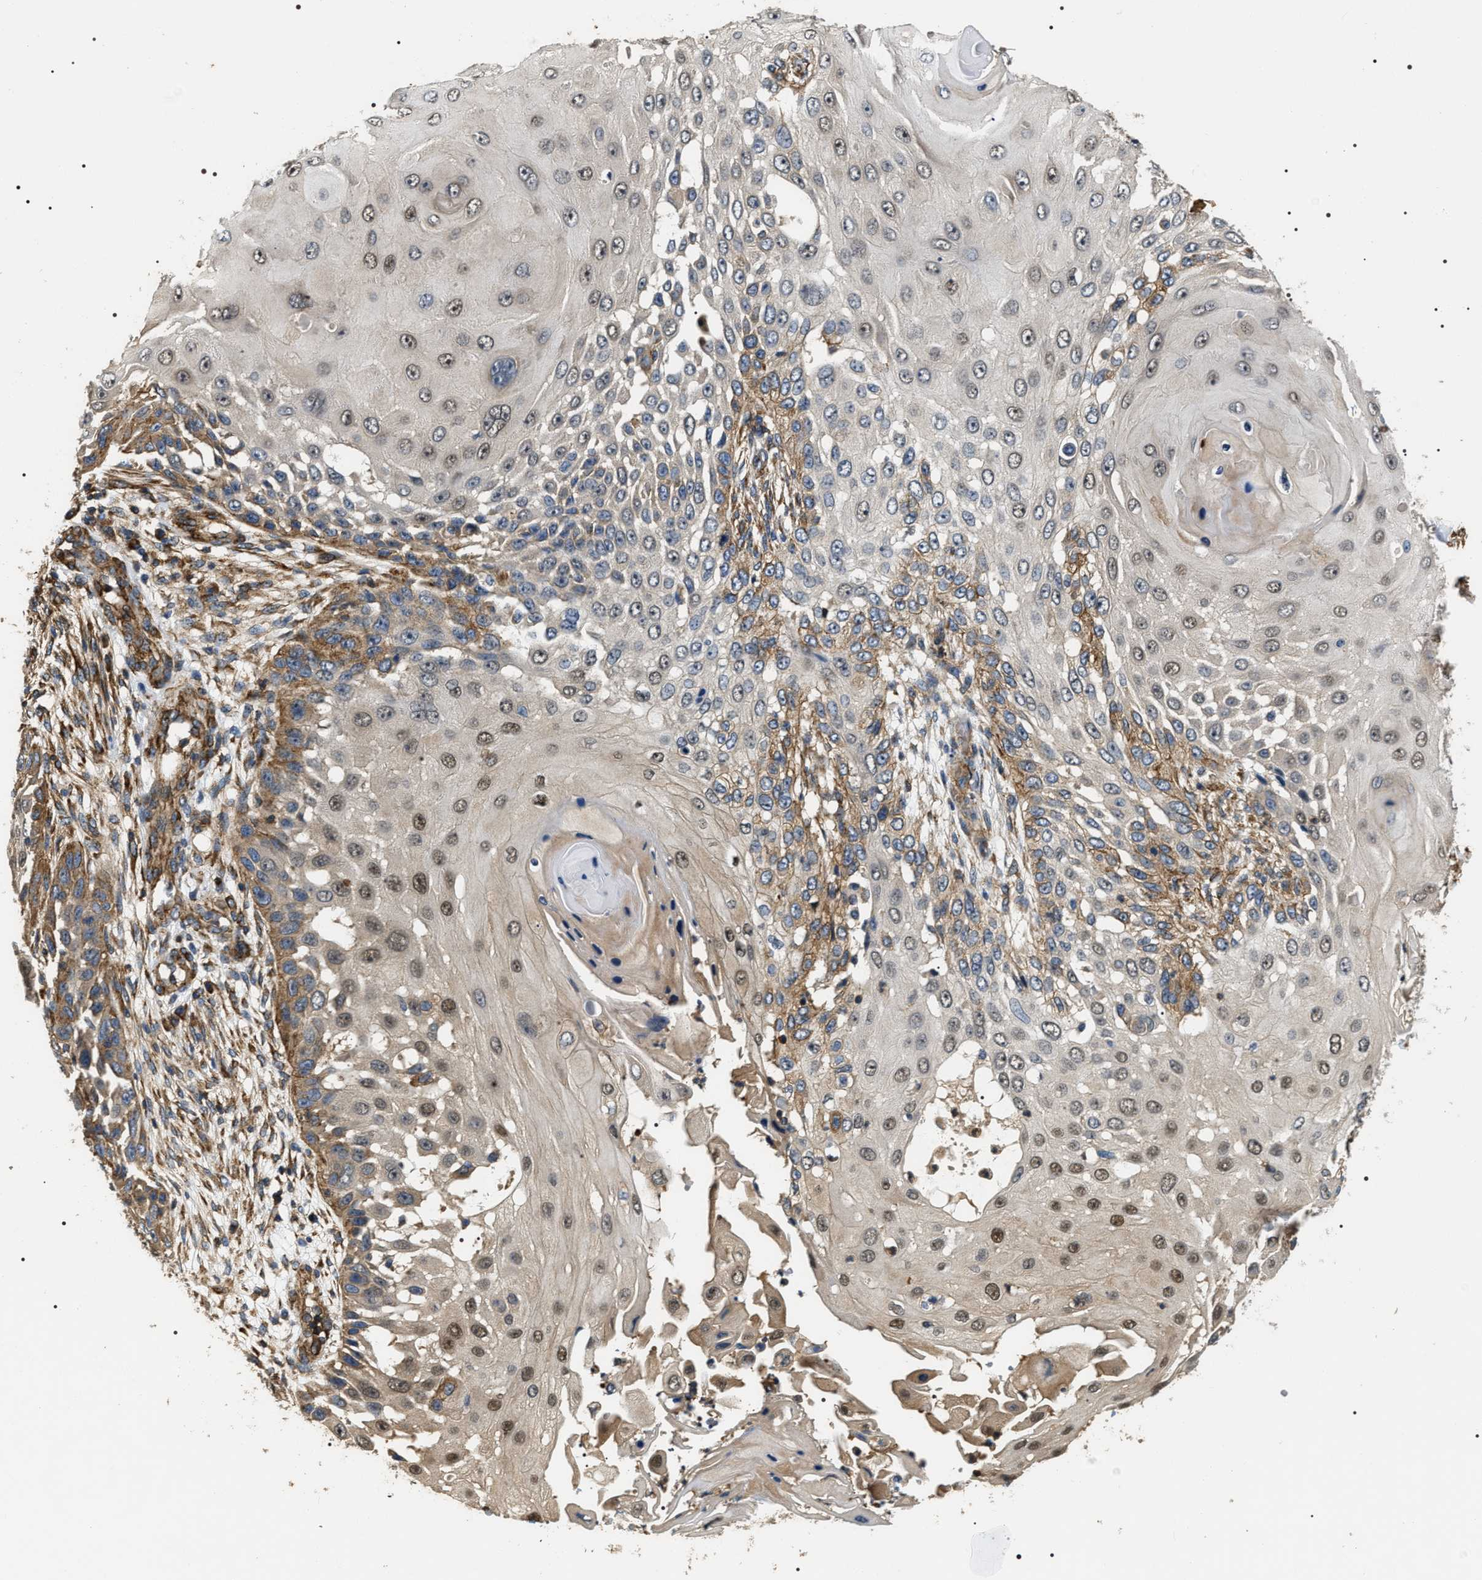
{"staining": {"intensity": "moderate", "quantity": "<25%", "location": "cytoplasmic/membranous,nuclear"}, "tissue": "skin cancer", "cell_type": "Tumor cells", "image_type": "cancer", "snomed": [{"axis": "morphology", "description": "Squamous cell carcinoma, NOS"}, {"axis": "topography", "description": "Skin"}], "caption": "Tumor cells show low levels of moderate cytoplasmic/membranous and nuclear staining in about <25% of cells in human skin cancer.", "gene": "ZC3HAV1L", "patient": {"sex": "female", "age": 44}}